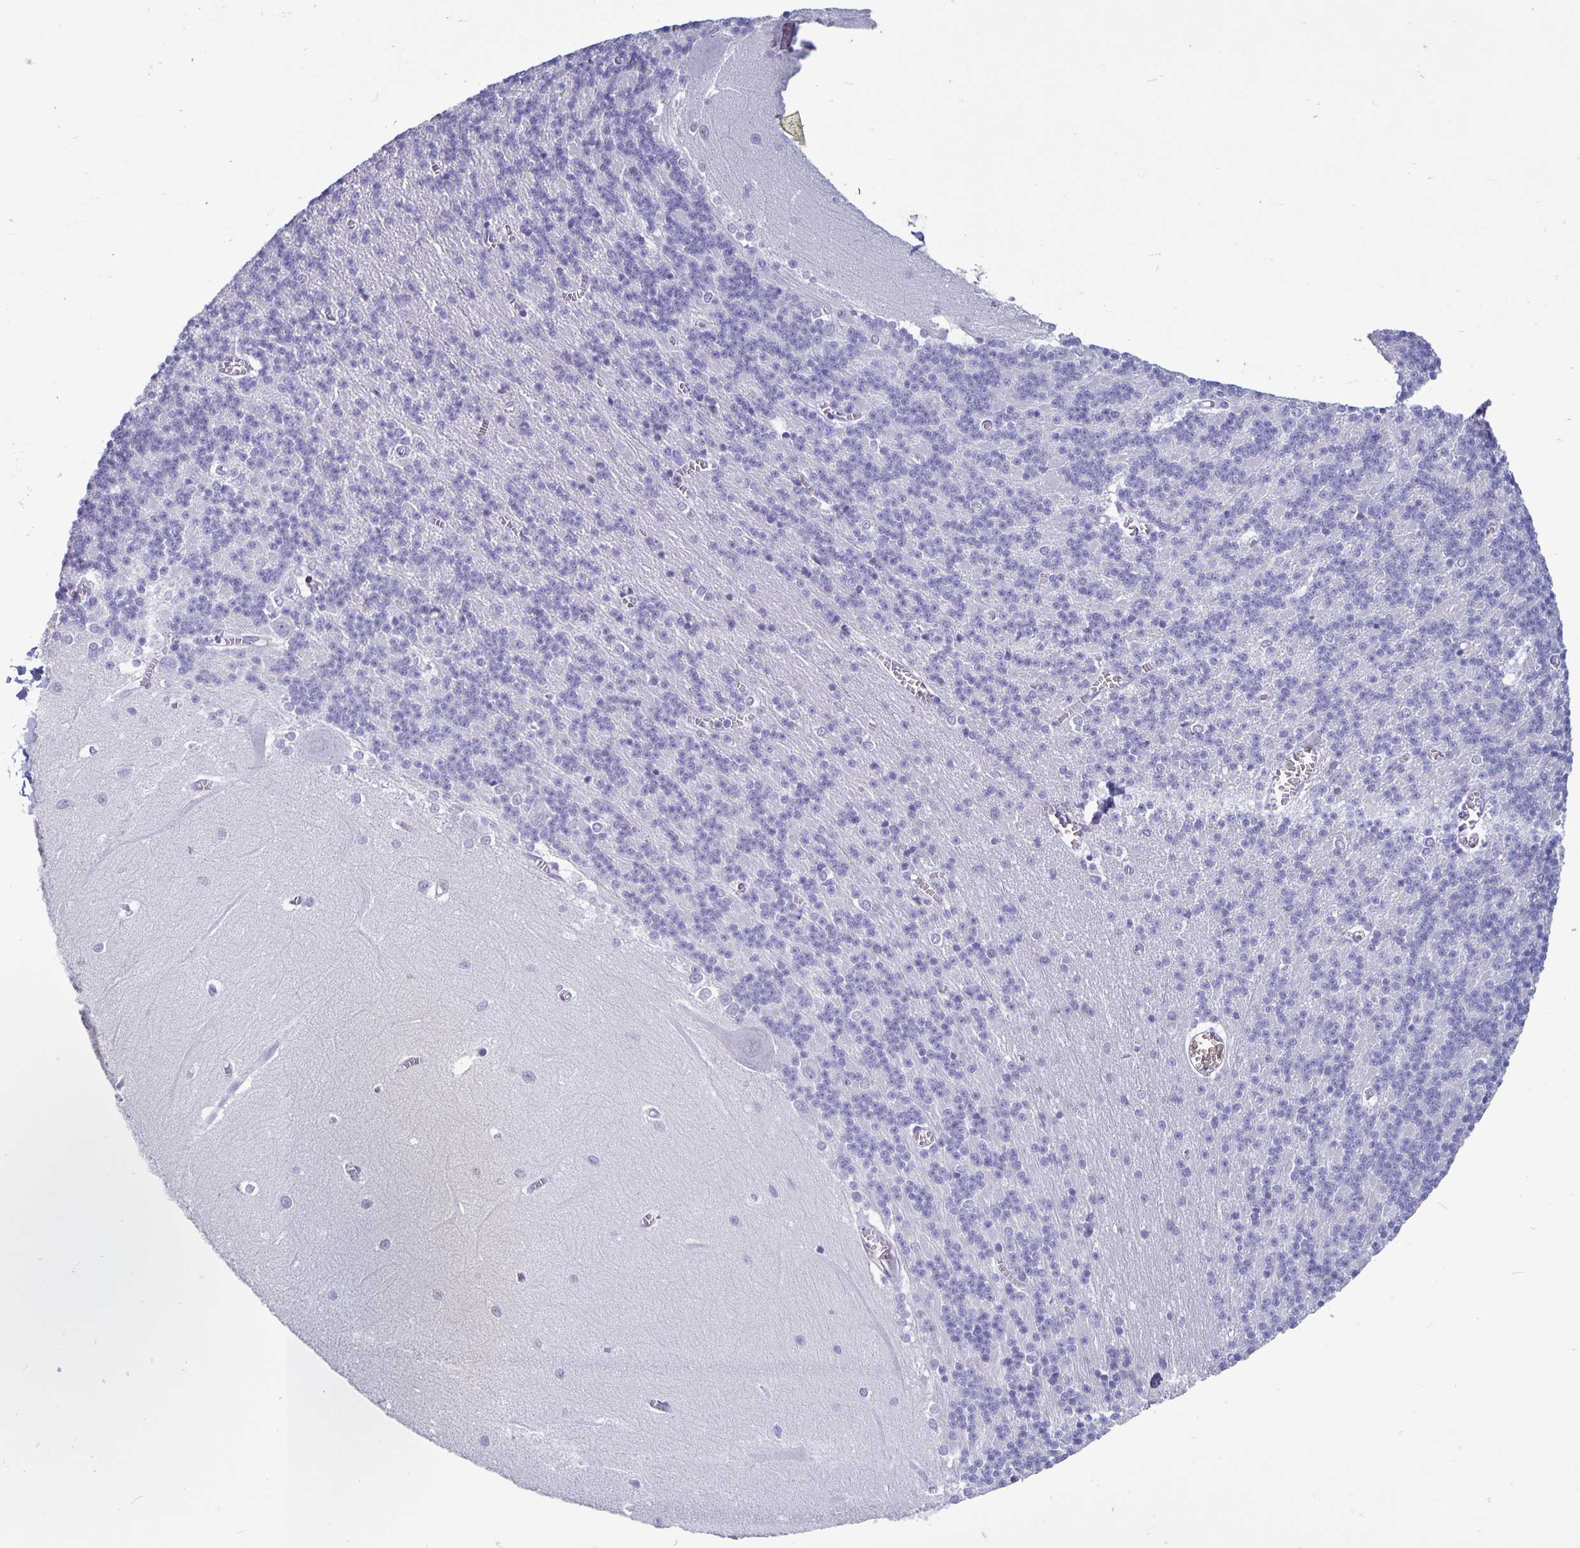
{"staining": {"intensity": "negative", "quantity": "none", "location": "none"}, "tissue": "cerebellum", "cell_type": "Cells in granular layer", "image_type": "normal", "snomed": [{"axis": "morphology", "description": "Normal tissue, NOS"}, {"axis": "topography", "description": "Cerebellum"}], "caption": "Histopathology image shows no significant protein staining in cells in granular layer of benign cerebellum.", "gene": "BPIFA3", "patient": {"sex": "male", "age": 37}}